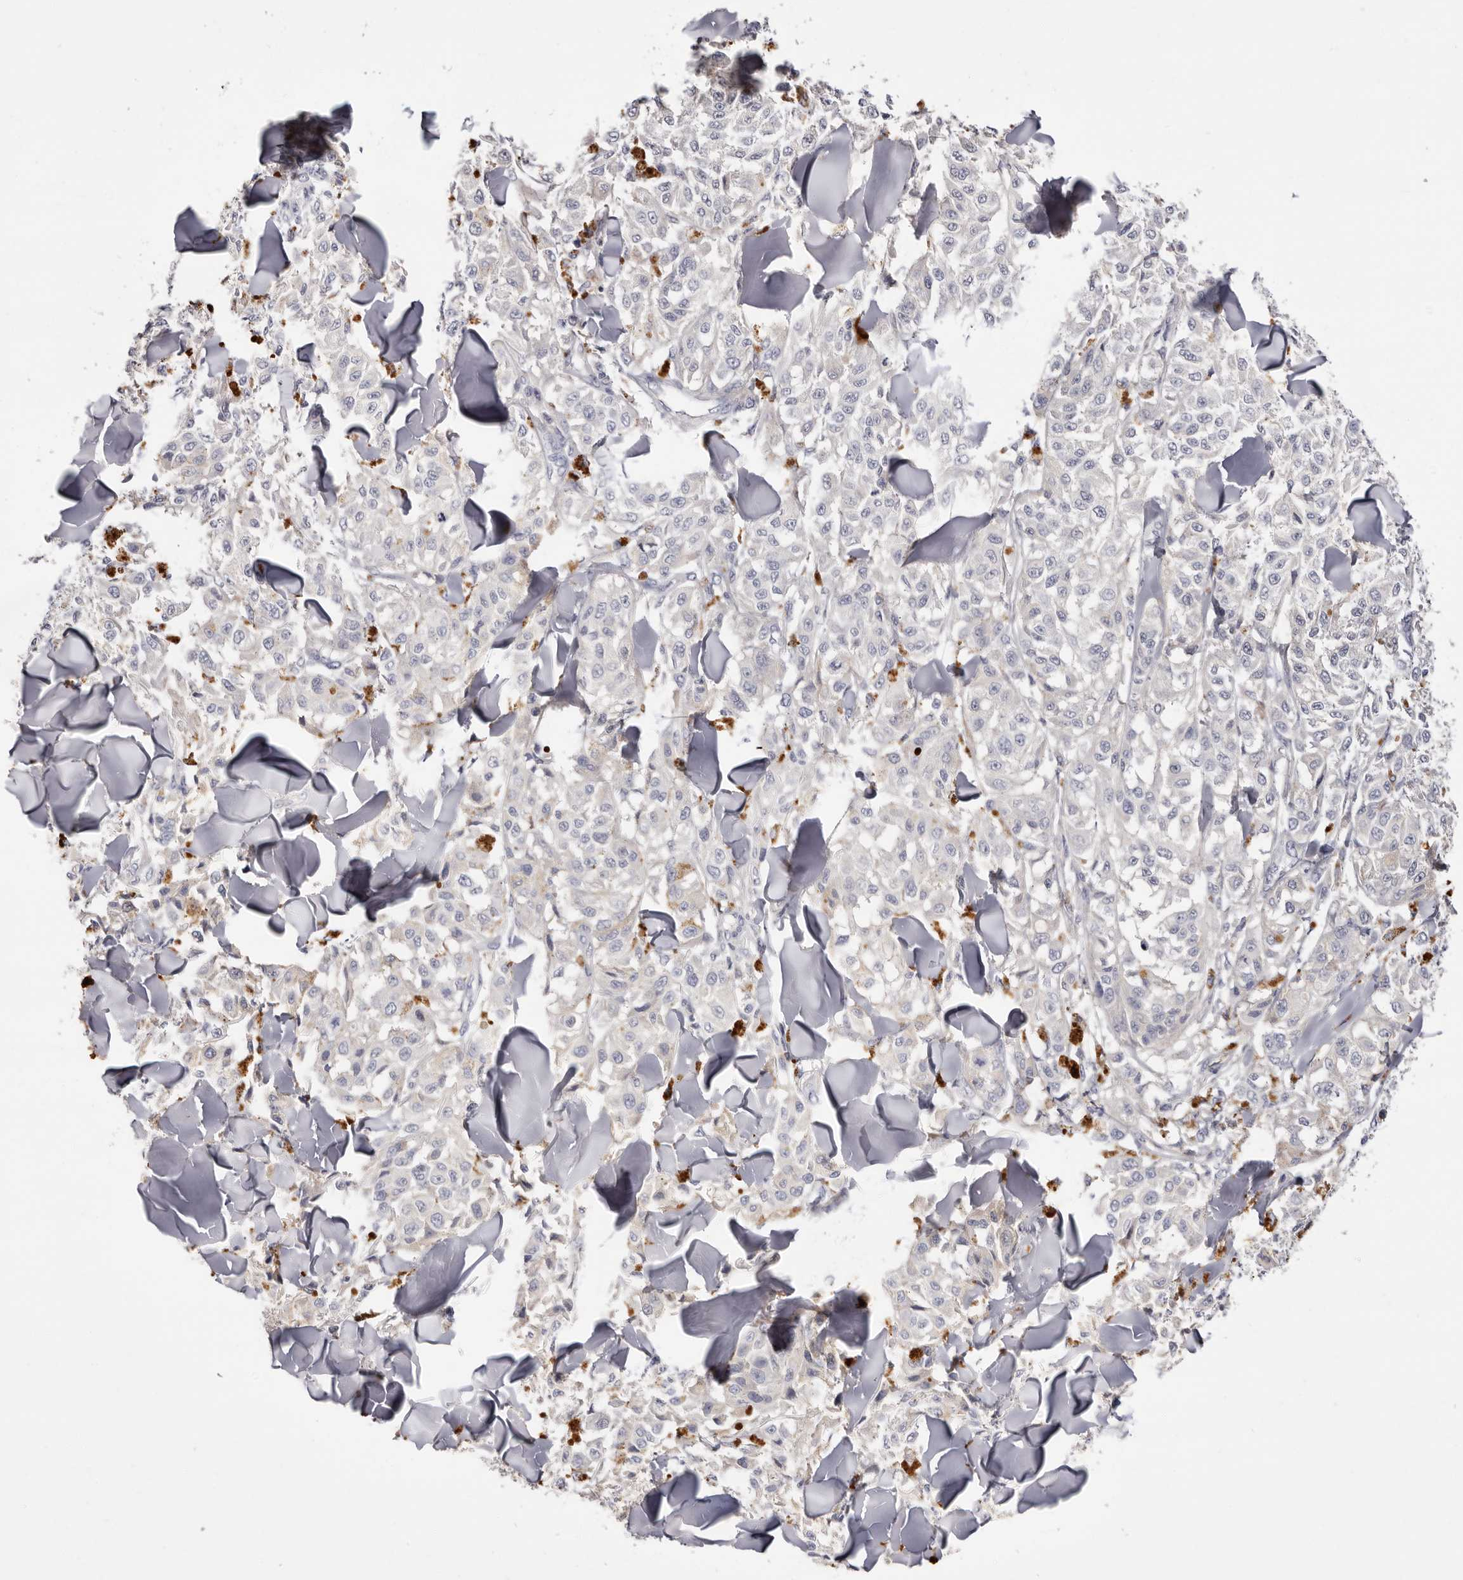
{"staining": {"intensity": "negative", "quantity": "none", "location": "none"}, "tissue": "melanoma", "cell_type": "Tumor cells", "image_type": "cancer", "snomed": [{"axis": "morphology", "description": "Malignant melanoma, NOS"}, {"axis": "topography", "description": "Skin"}], "caption": "This is a histopathology image of IHC staining of melanoma, which shows no positivity in tumor cells.", "gene": "STK16", "patient": {"sex": "female", "age": 64}}